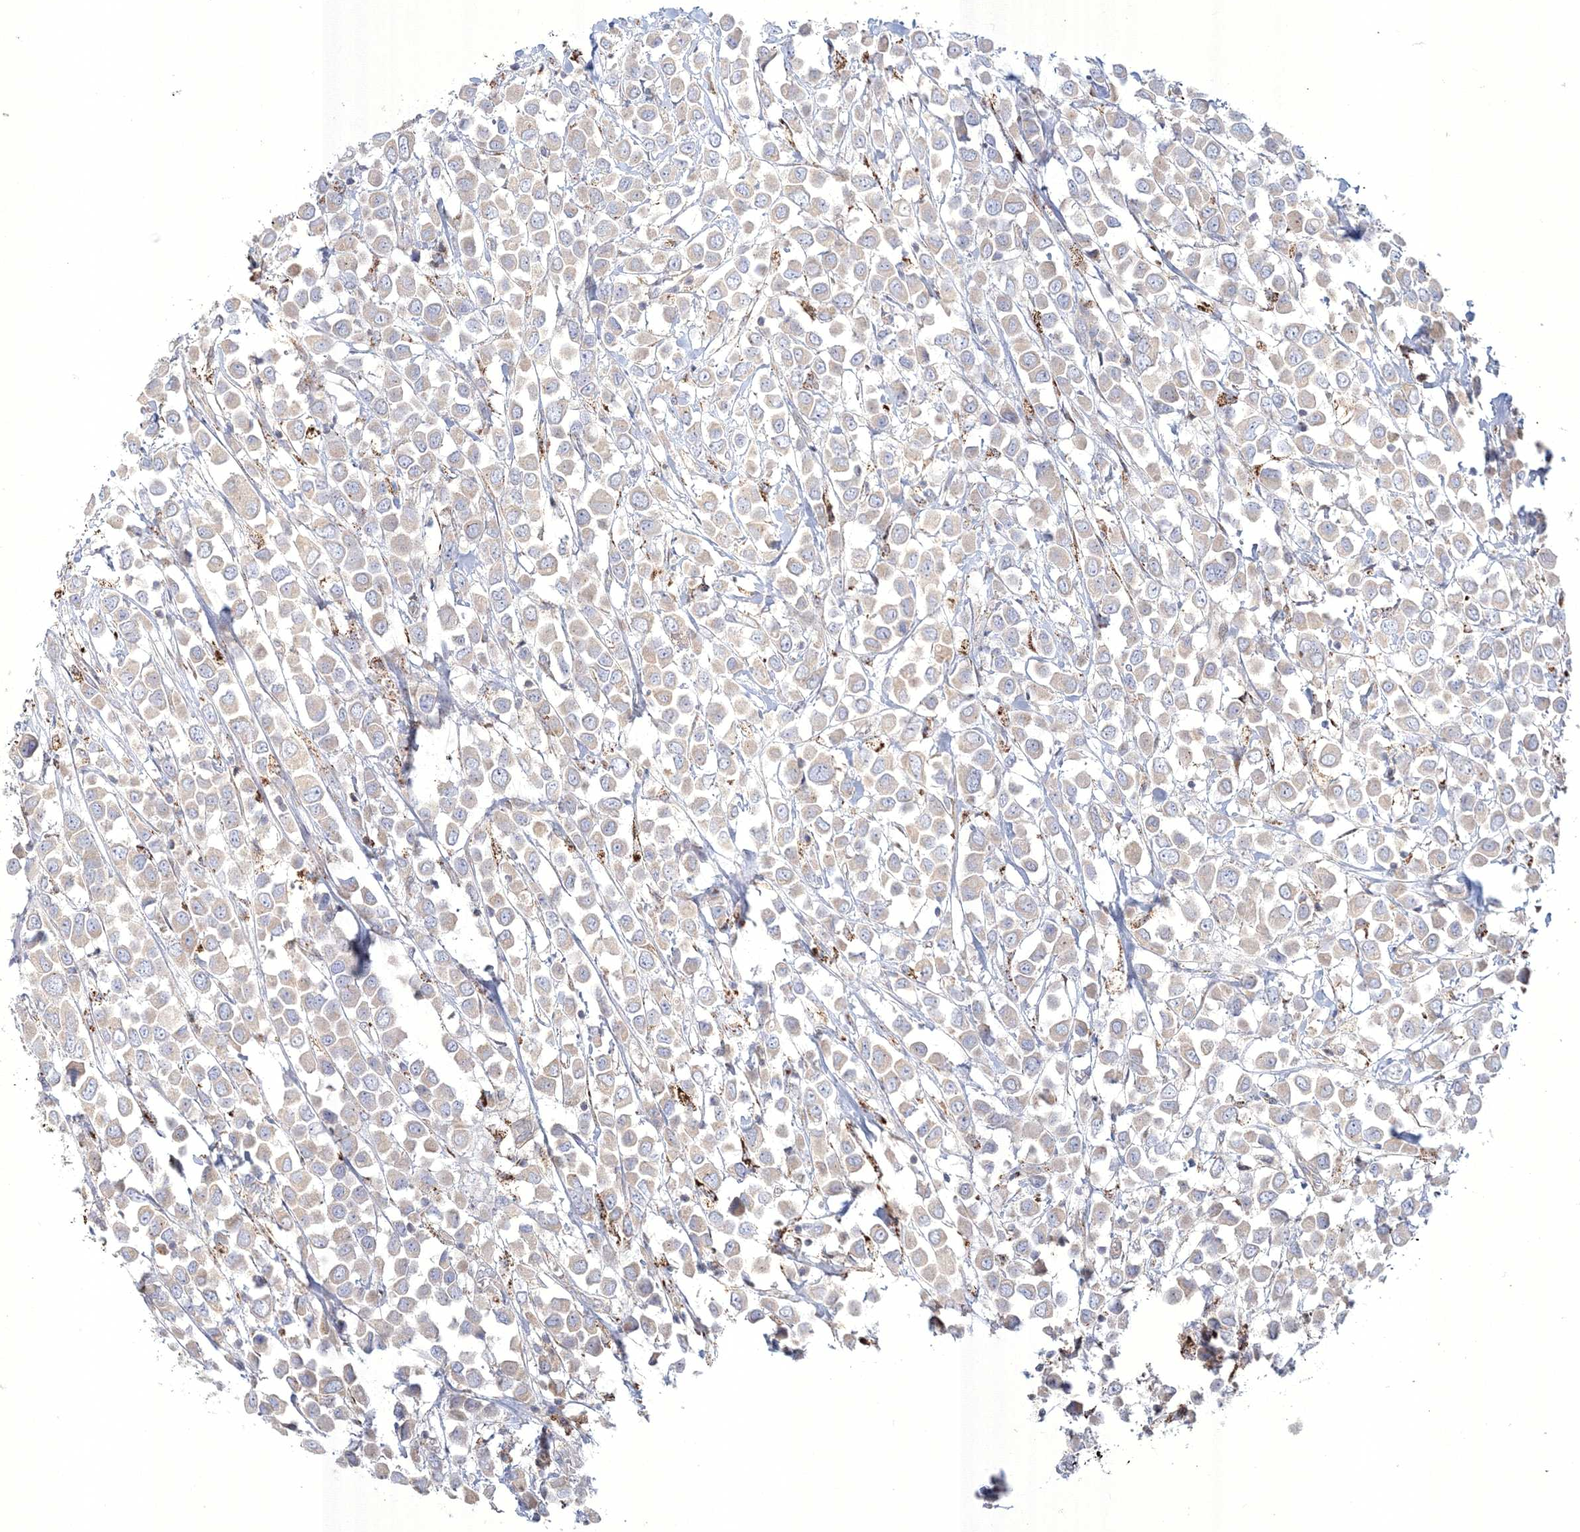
{"staining": {"intensity": "weak", "quantity": "<25%", "location": "cytoplasmic/membranous"}, "tissue": "breast cancer", "cell_type": "Tumor cells", "image_type": "cancer", "snomed": [{"axis": "morphology", "description": "Duct carcinoma"}, {"axis": "topography", "description": "Breast"}], "caption": "IHC micrograph of breast cancer stained for a protein (brown), which exhibits no expression in tumor cells.", "gene": "WDR49", "patient": {"sex": "female", "age": 61}}